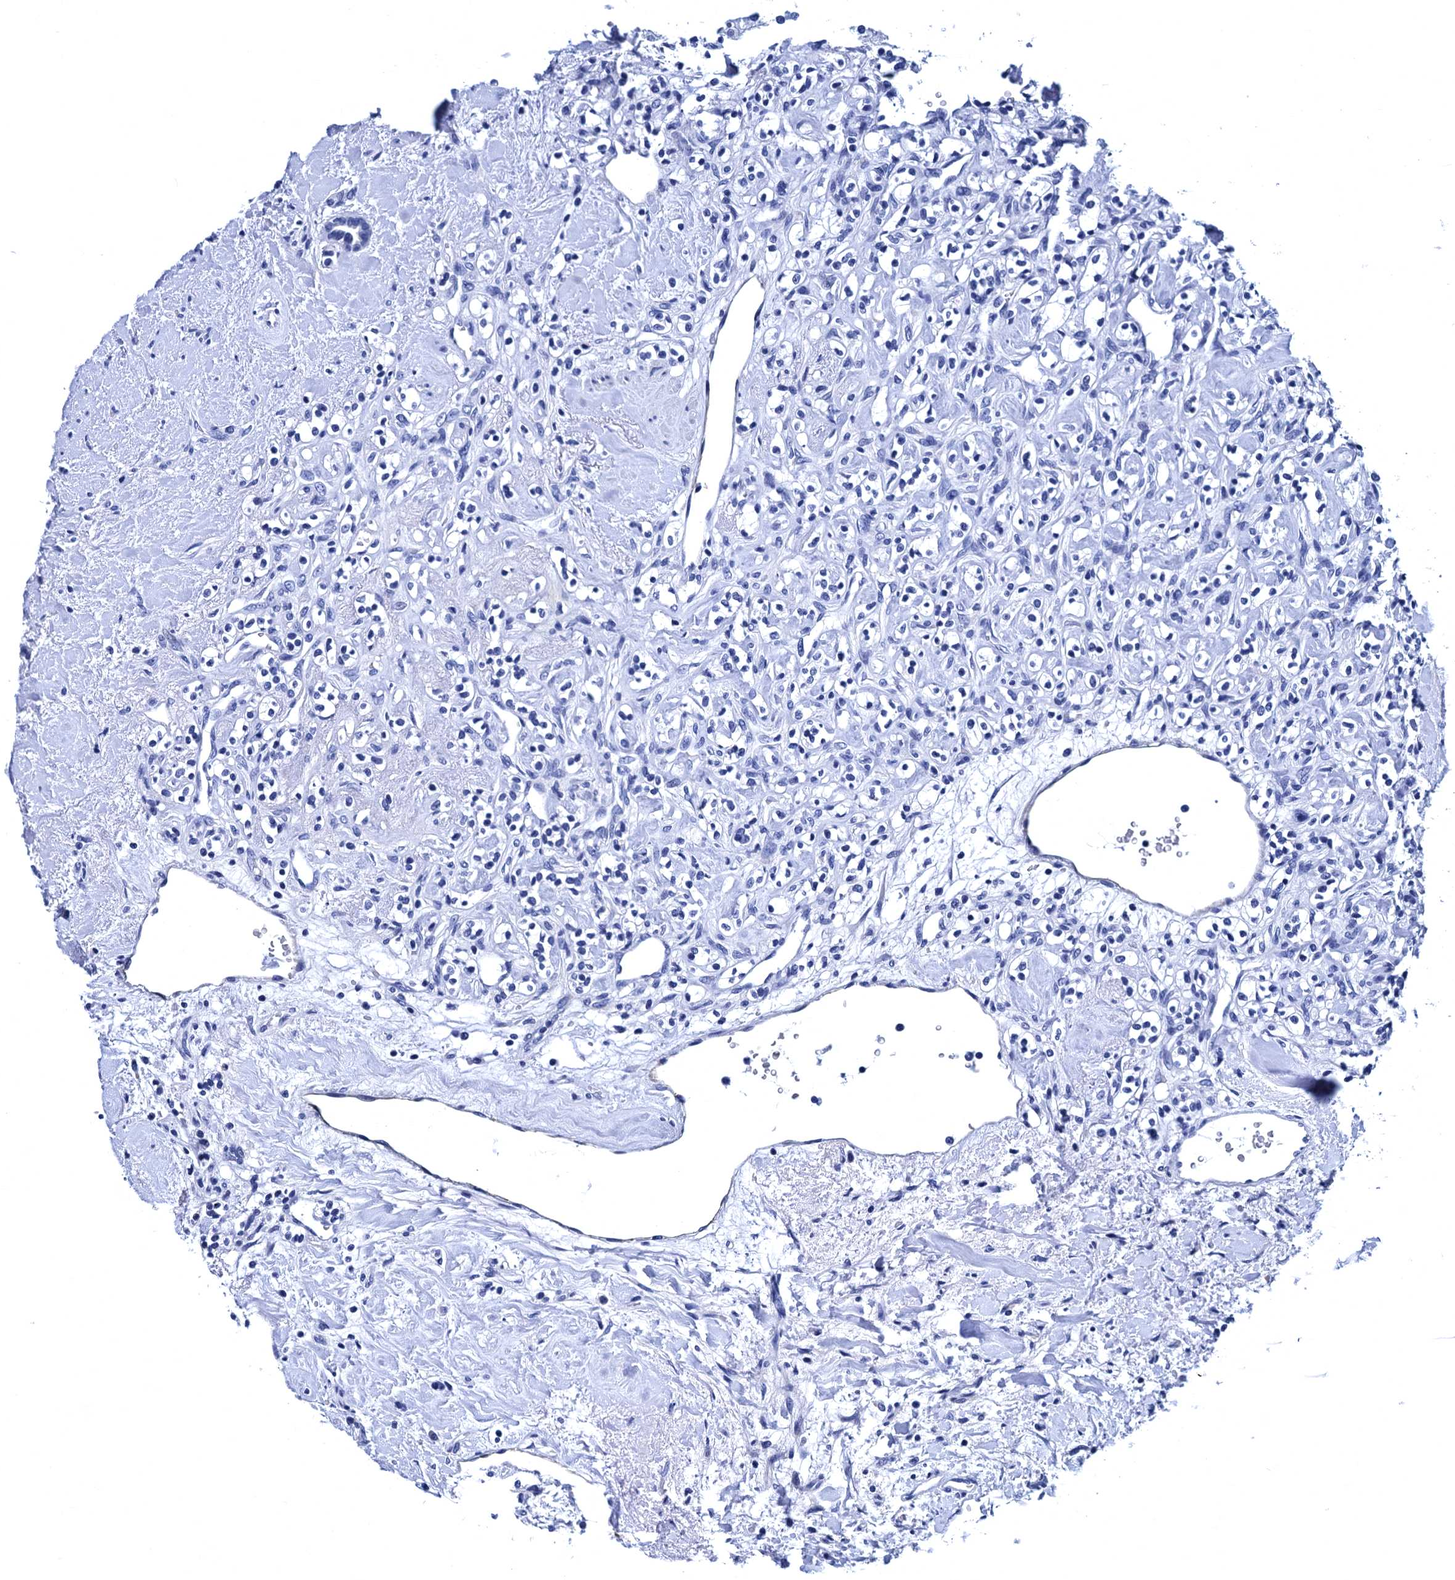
{"staining": {"intensity": "negative", "quantity": "none", "location": "none"}, "tissue": "renal cancer", "cell_type": "Tumor cells", "image_type": "cancer", "snomed": [{"axis": "morphology", "description": "Adenocarcinoma, NOS"}, {"axis": "topography", "description": "Kidney"}], "caption": "A photomicrograph of renal cancer stained for a protein shows no brown staining in tumor cells.", "gene": "MYBPC3", "patient": {"sex": "male", "age": 77}}